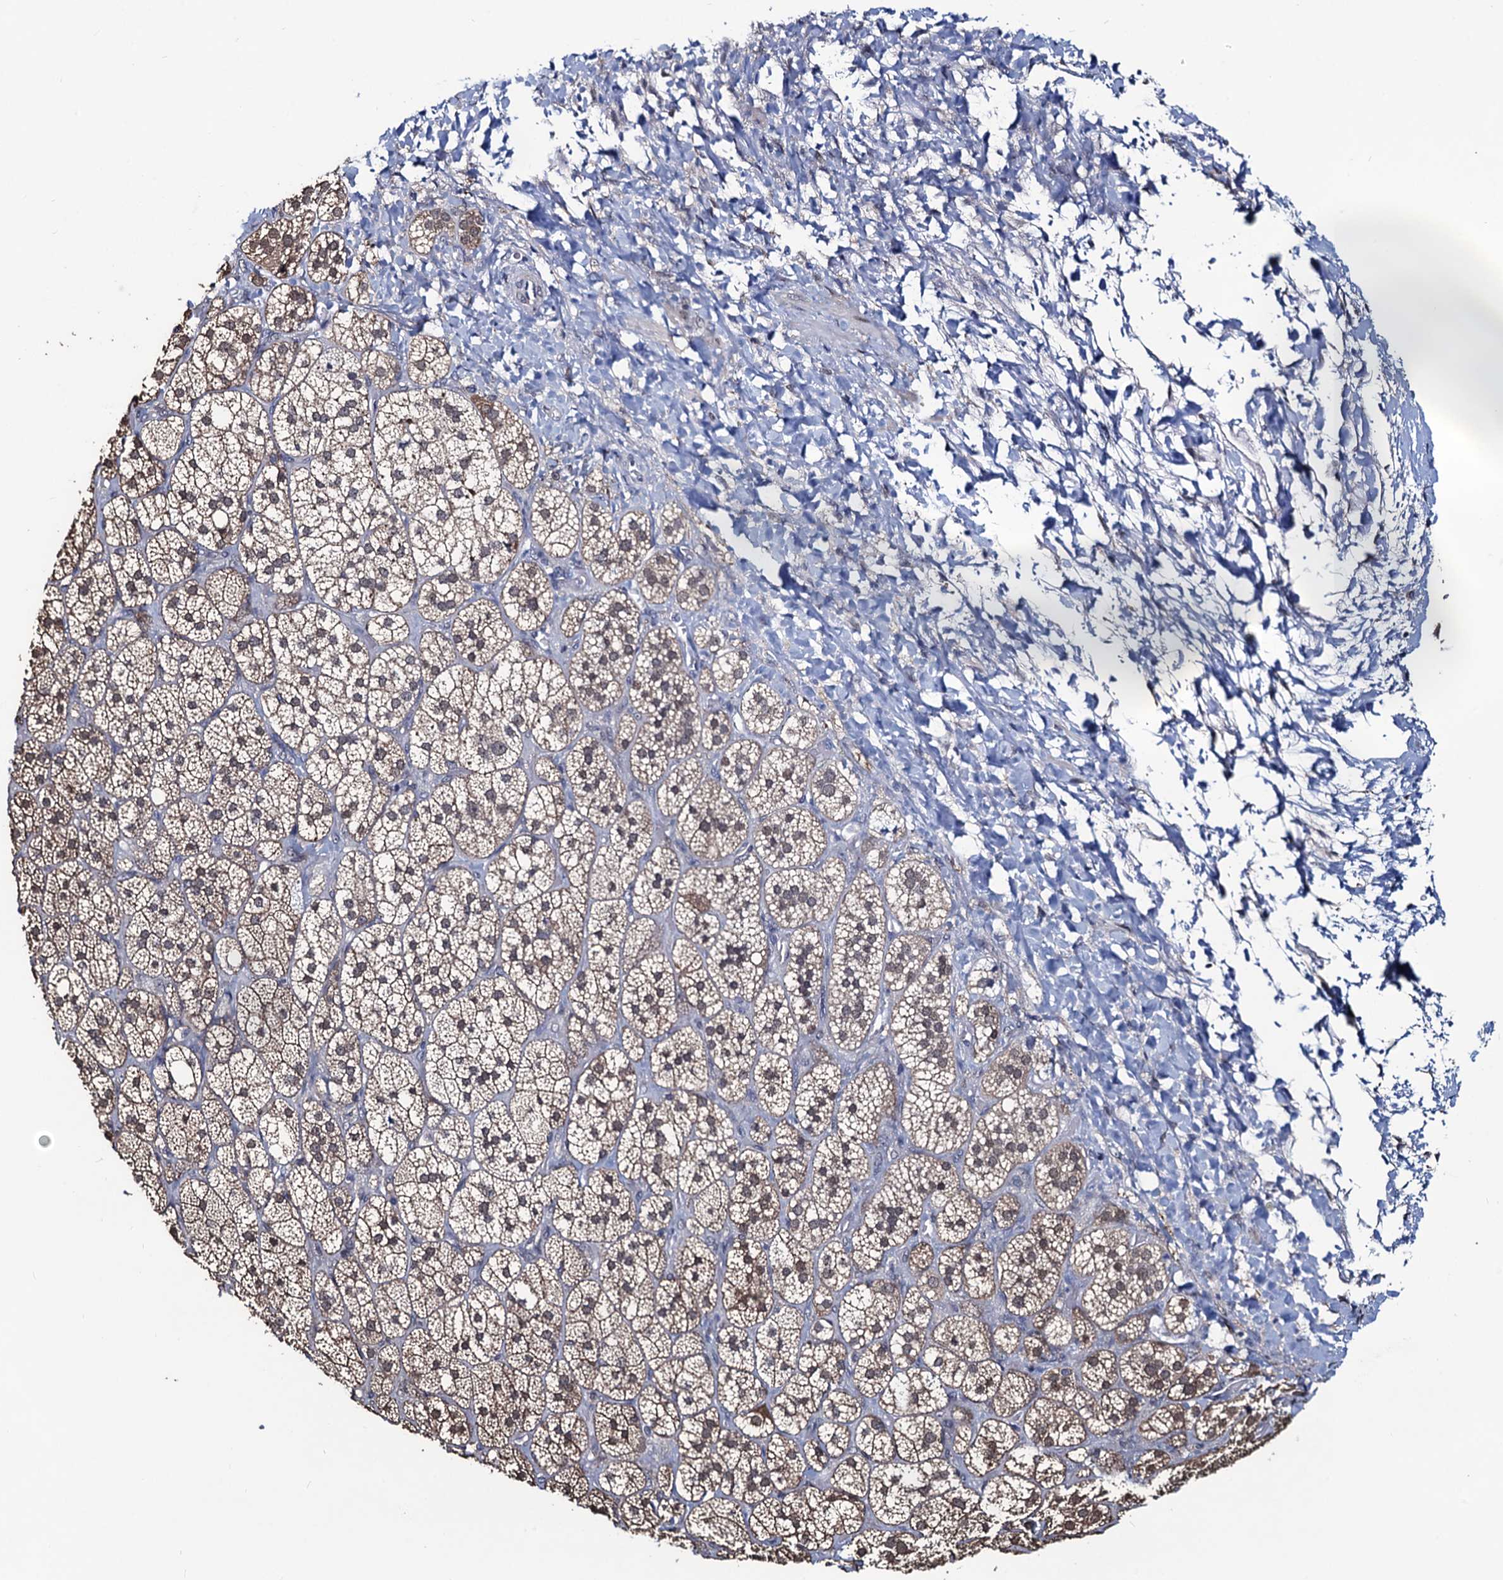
{"staining": {"intensity": "weak", "quantity": ">75%", "location": "cytoplasmic/membranous"}, "tissue": "adrenal gland", "cell_type": "Glandular cells", "image_type": "normal", "snomed": [{"axis": "morphology", "description": "Normal tissue, NOS"}, {"axis": "topography", "description": "Adrenal gland"}], "caption": "Normal adrenal gland shows weak cytoplasmic/membranous expression in approximately >75% of glandular cells, visualized by immunohistochemistry.", "gene": "RTKN2", "patient": {"sex": "male", "age": 61}}